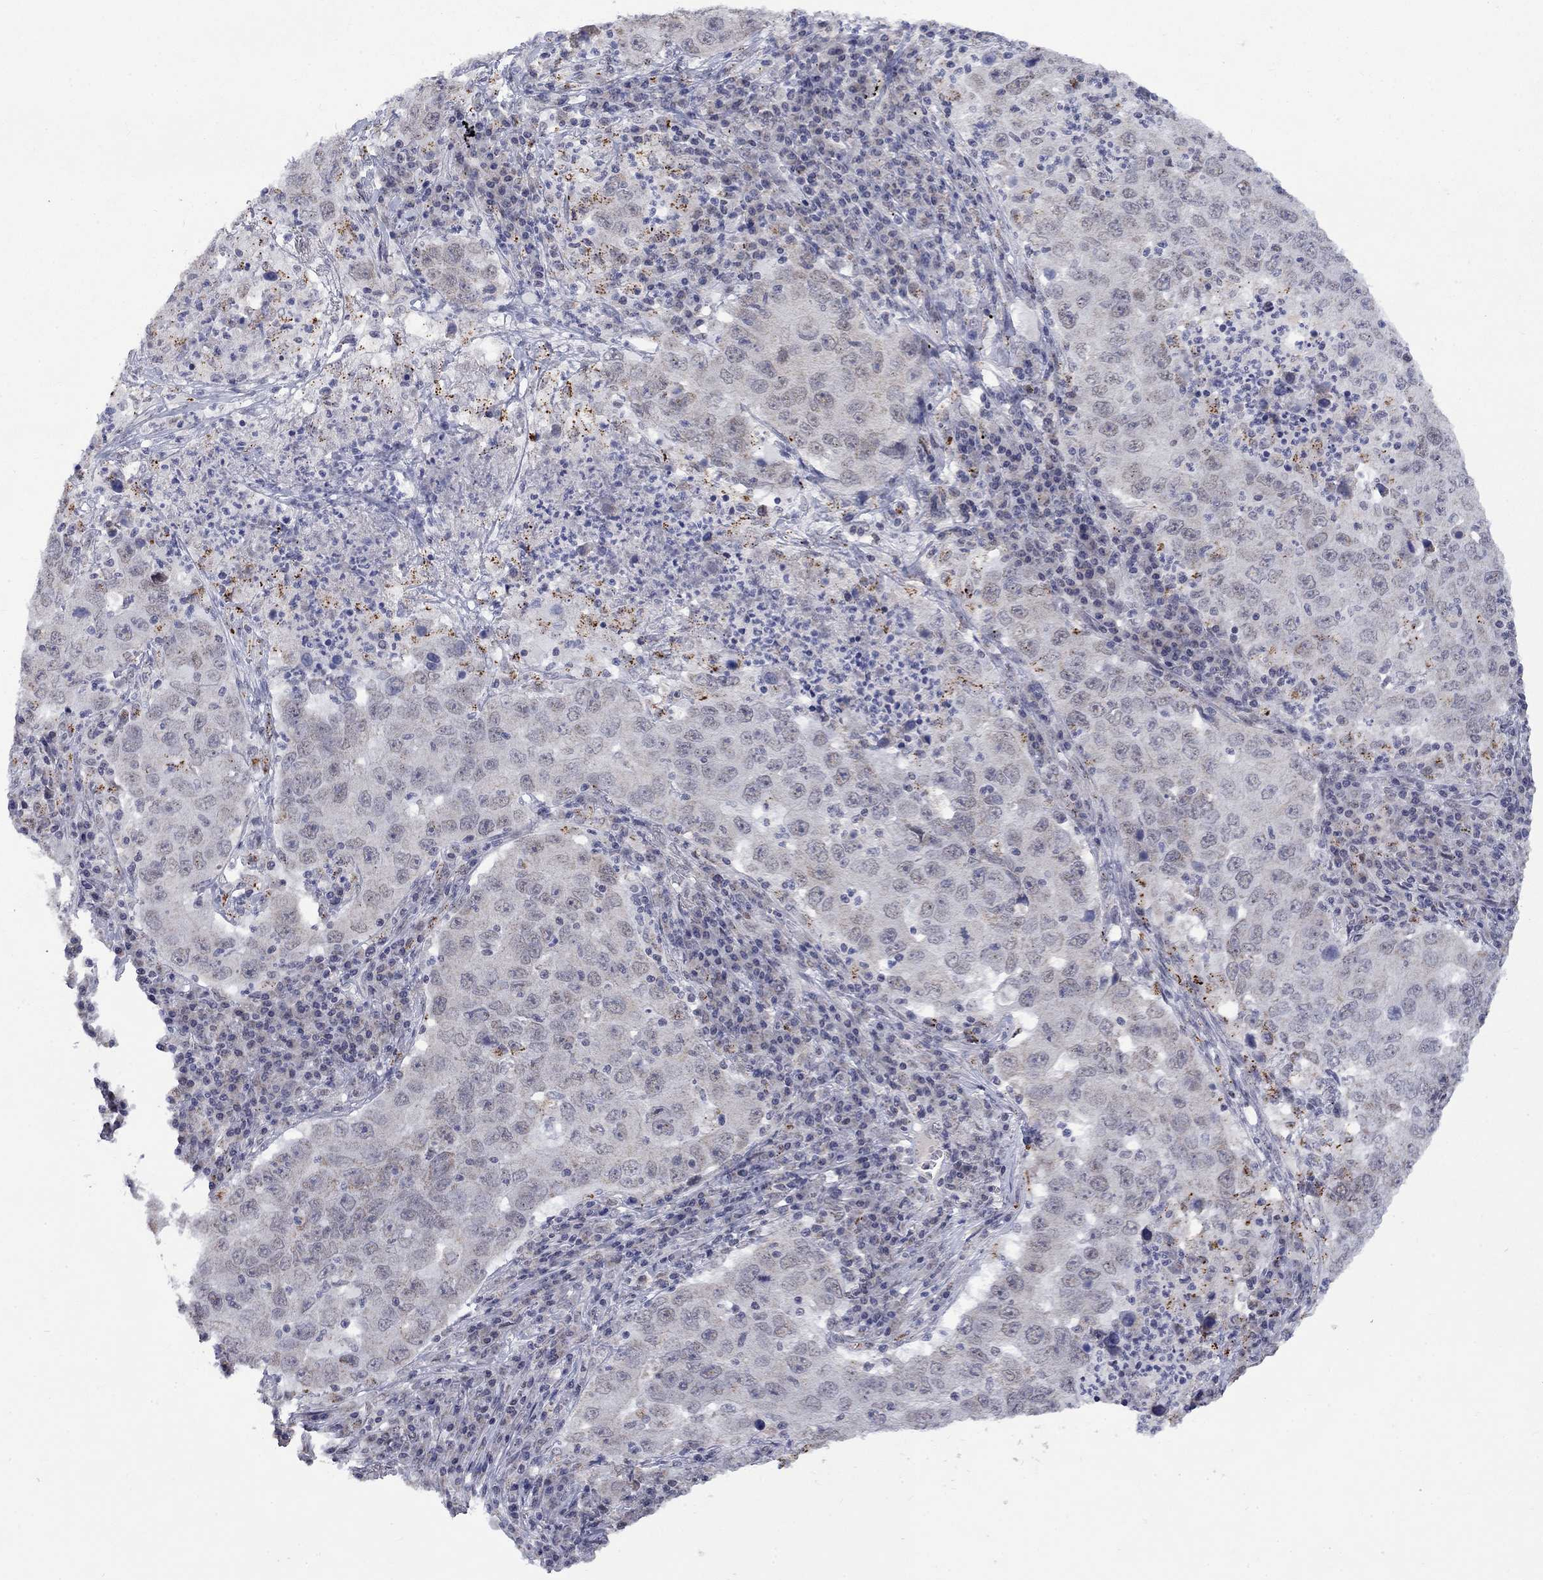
{"staining": {"intensity": "negative", "quantity": "none", "location": "none"}, "tissue": "lung cancer", "cell_type": "Tumor cells", "image_type": "cancer", "snomed": [{"axis": "morphology", "description": "Adenocarcinoma, NOS"}, {"axis": "topography", "description": "Lung"}], "caption": "IHC histopathology image of human lung cancer (adenocarcinoma) stained for a protein (brown), which reveals no positivity in tumor cells. (DAB immunohistochemistry (IHC) visualized using brightfield microscopy, high magnification).", "gene": "KCNJ16", "patient": {"sex": "male", "age": 73}}